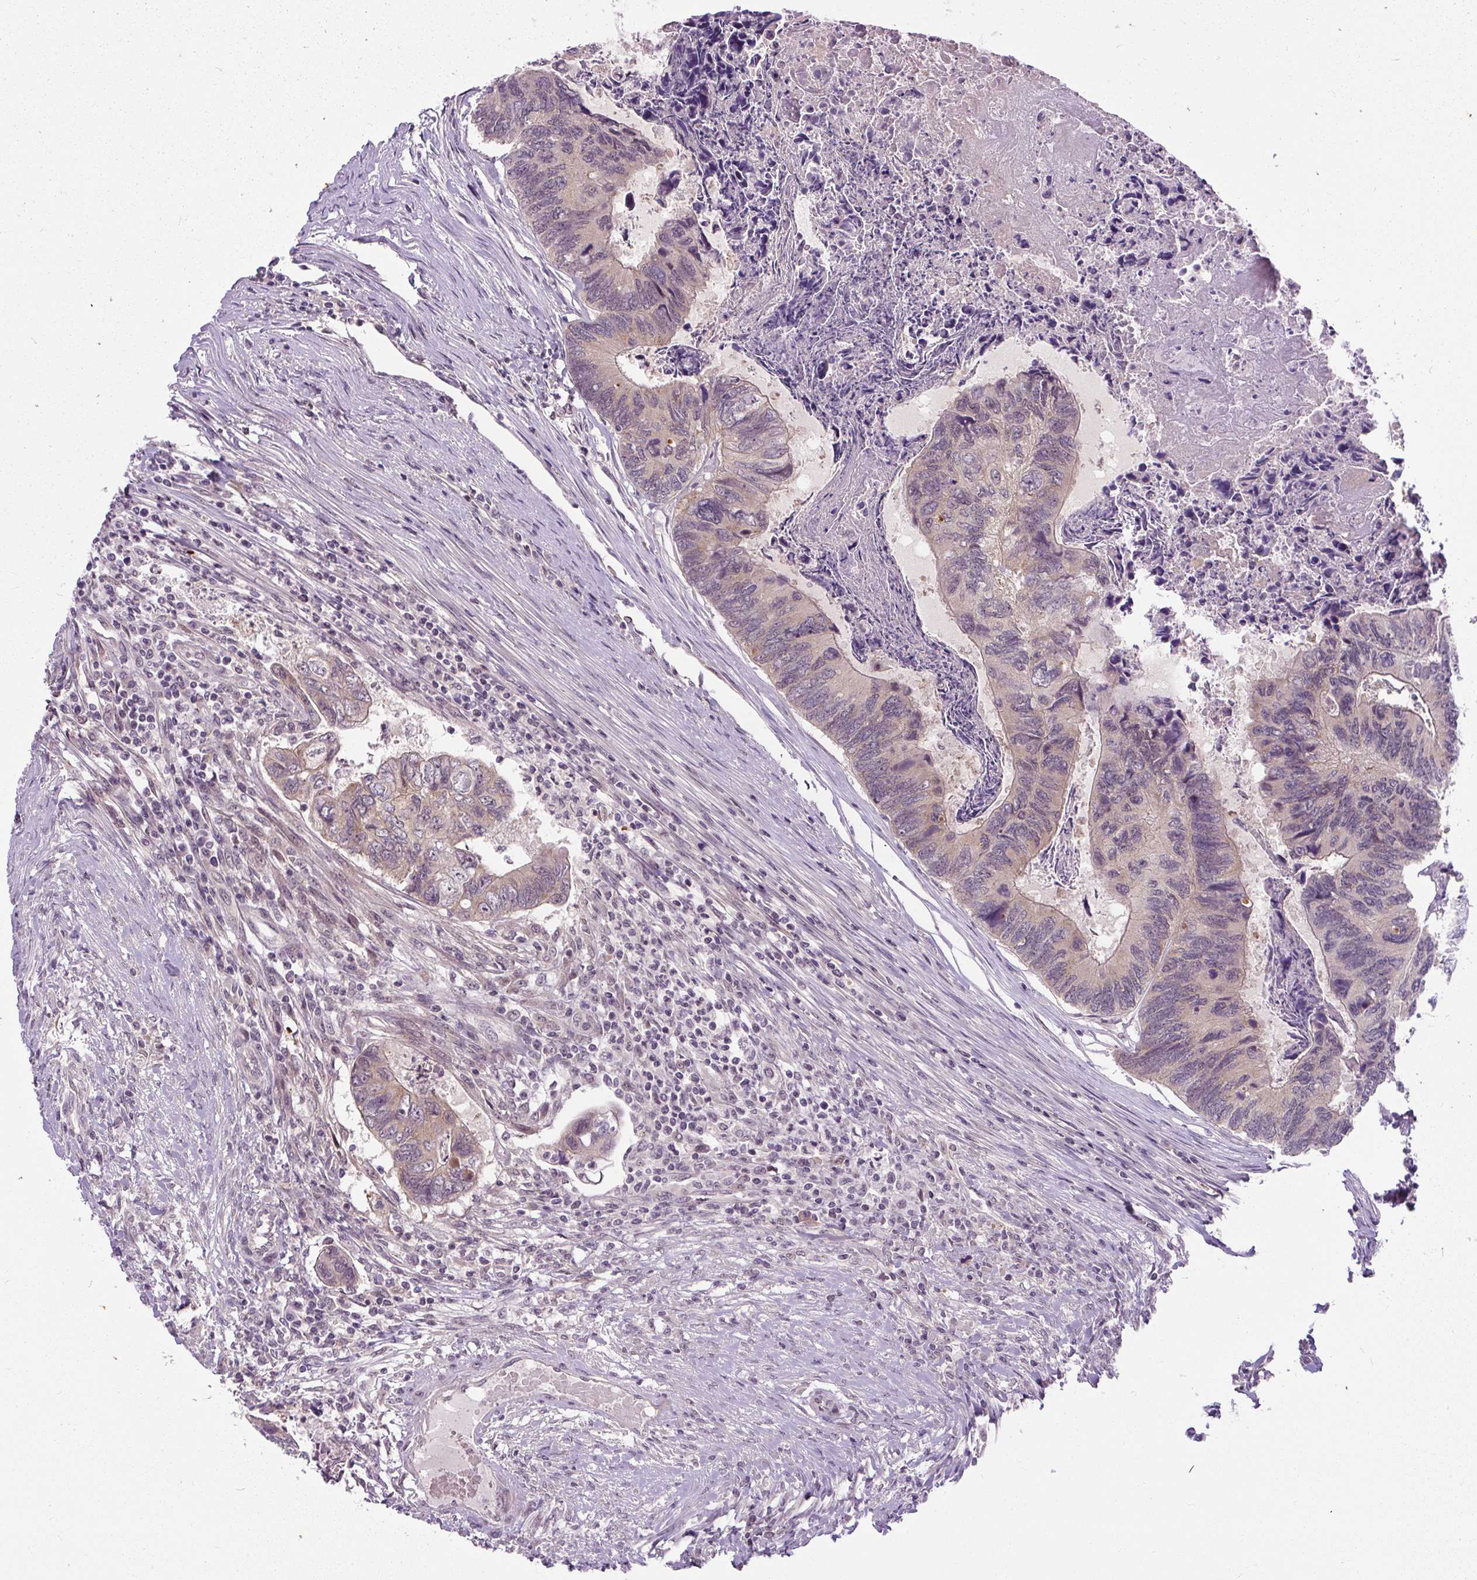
{"staining": {"intensity": "weak", "quantity": "25%-75%", "location": "cytoplasmic/membranous"}, "tissue": "colorectal cancer", "cell_type": "Tumor cells", "image_type": "cancer", "snomed": [{"axis": "morphology", "description": "Adenocarcinoma, NOS"}, {"axis": "topography", "description": "Colon"}], "caption": "Colorectal adenocarcinoma stained with a protein marker exhibits weak staining in tumor cells.", "gene": "FAM117B", "patient": {"sex": "female", "age": 67}}